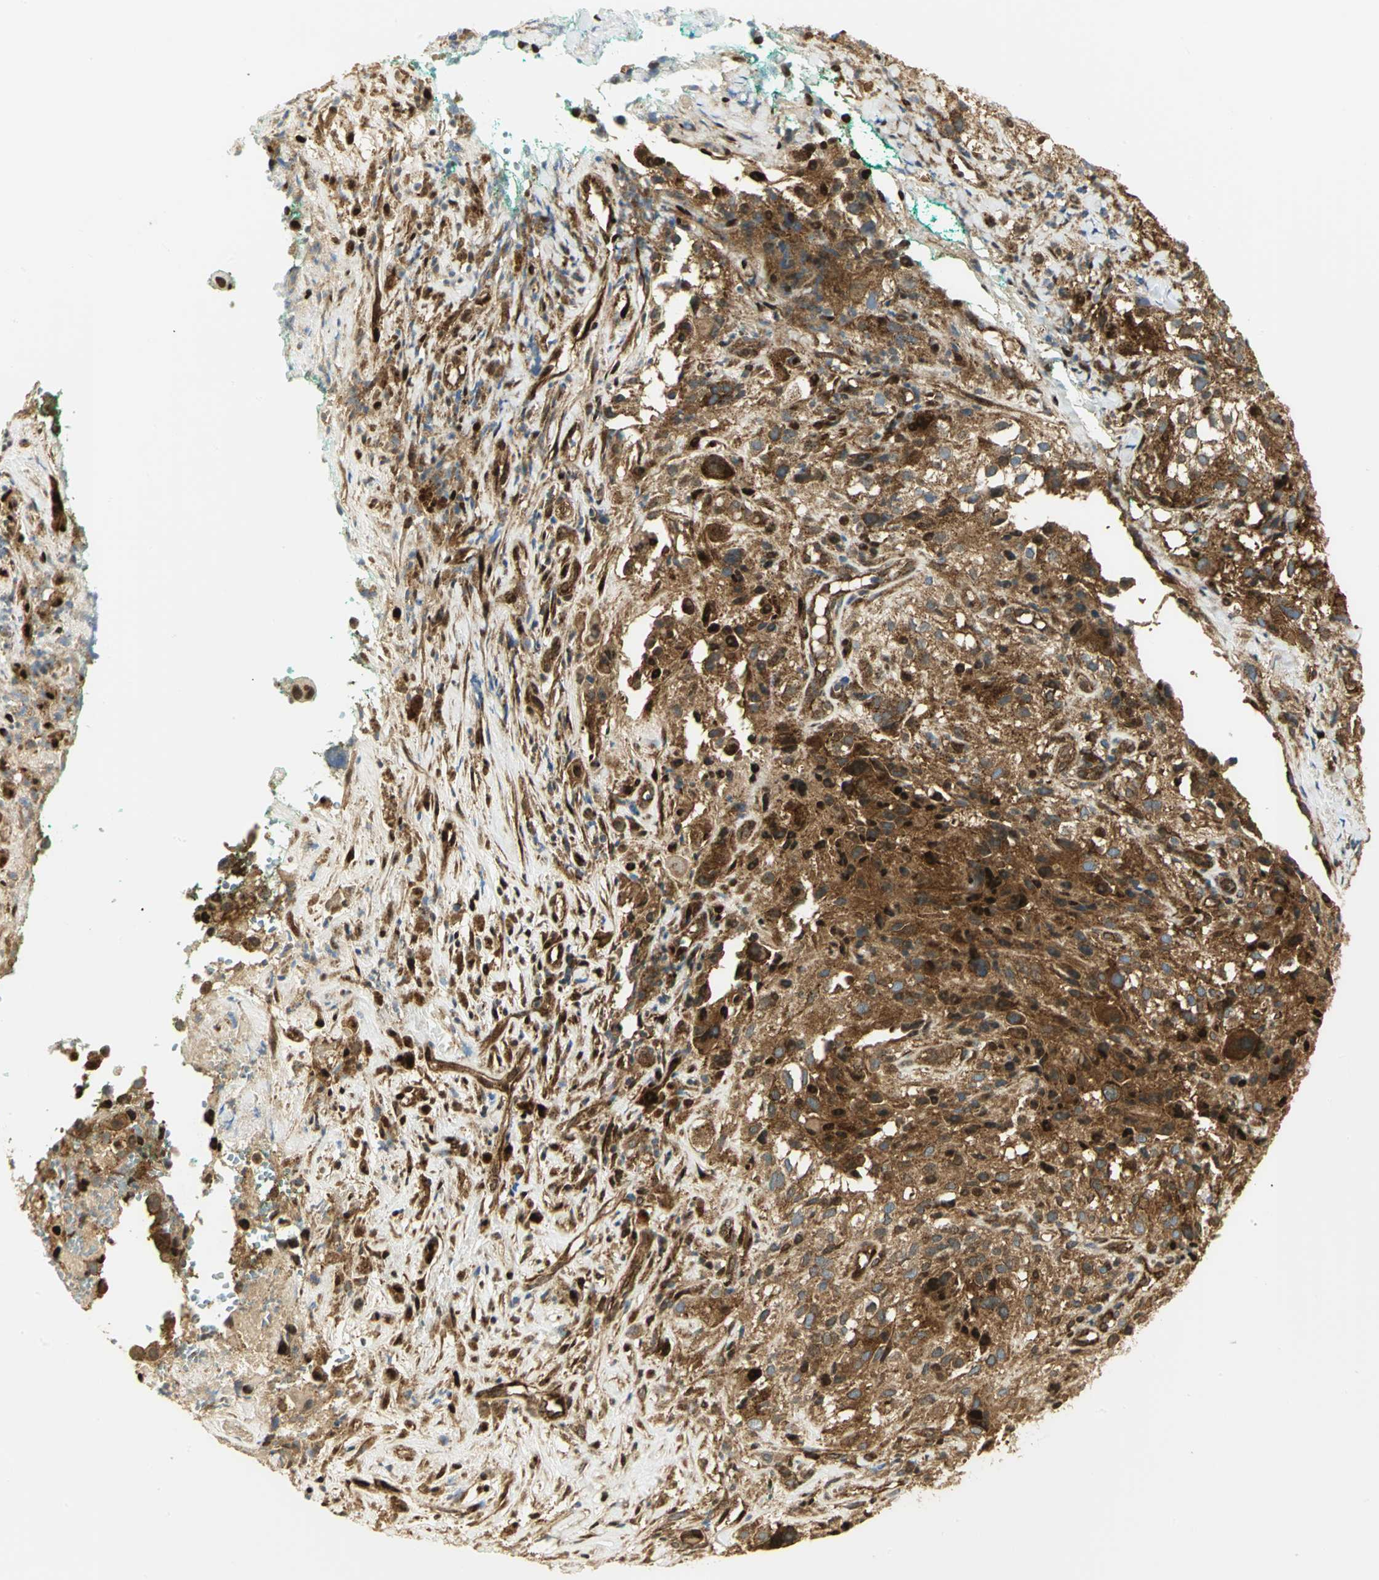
{"staining": {"intensity": "strong", "quantity": ">75%", "location": "cytoplasmic/membranous"}, "tissue": "melanoma", "cell_type": "Tumor cells", "image_type": "cancer", "snomed": [{"axis": "morphology", "description": "Necrosis, NOS"}, {"axis": "morphology", "description": "Malignant melanoma, NOS"}, {"axis": "topography", "description": "Skin"}], "caption": "Brown immunohistochemical staining in melanoma exhibits strong cytoplasmic/membranous positivity in approximately >75% of tumor cells.", "gene": "EEA1", "patient": {"sex": "female", "age": 87}}